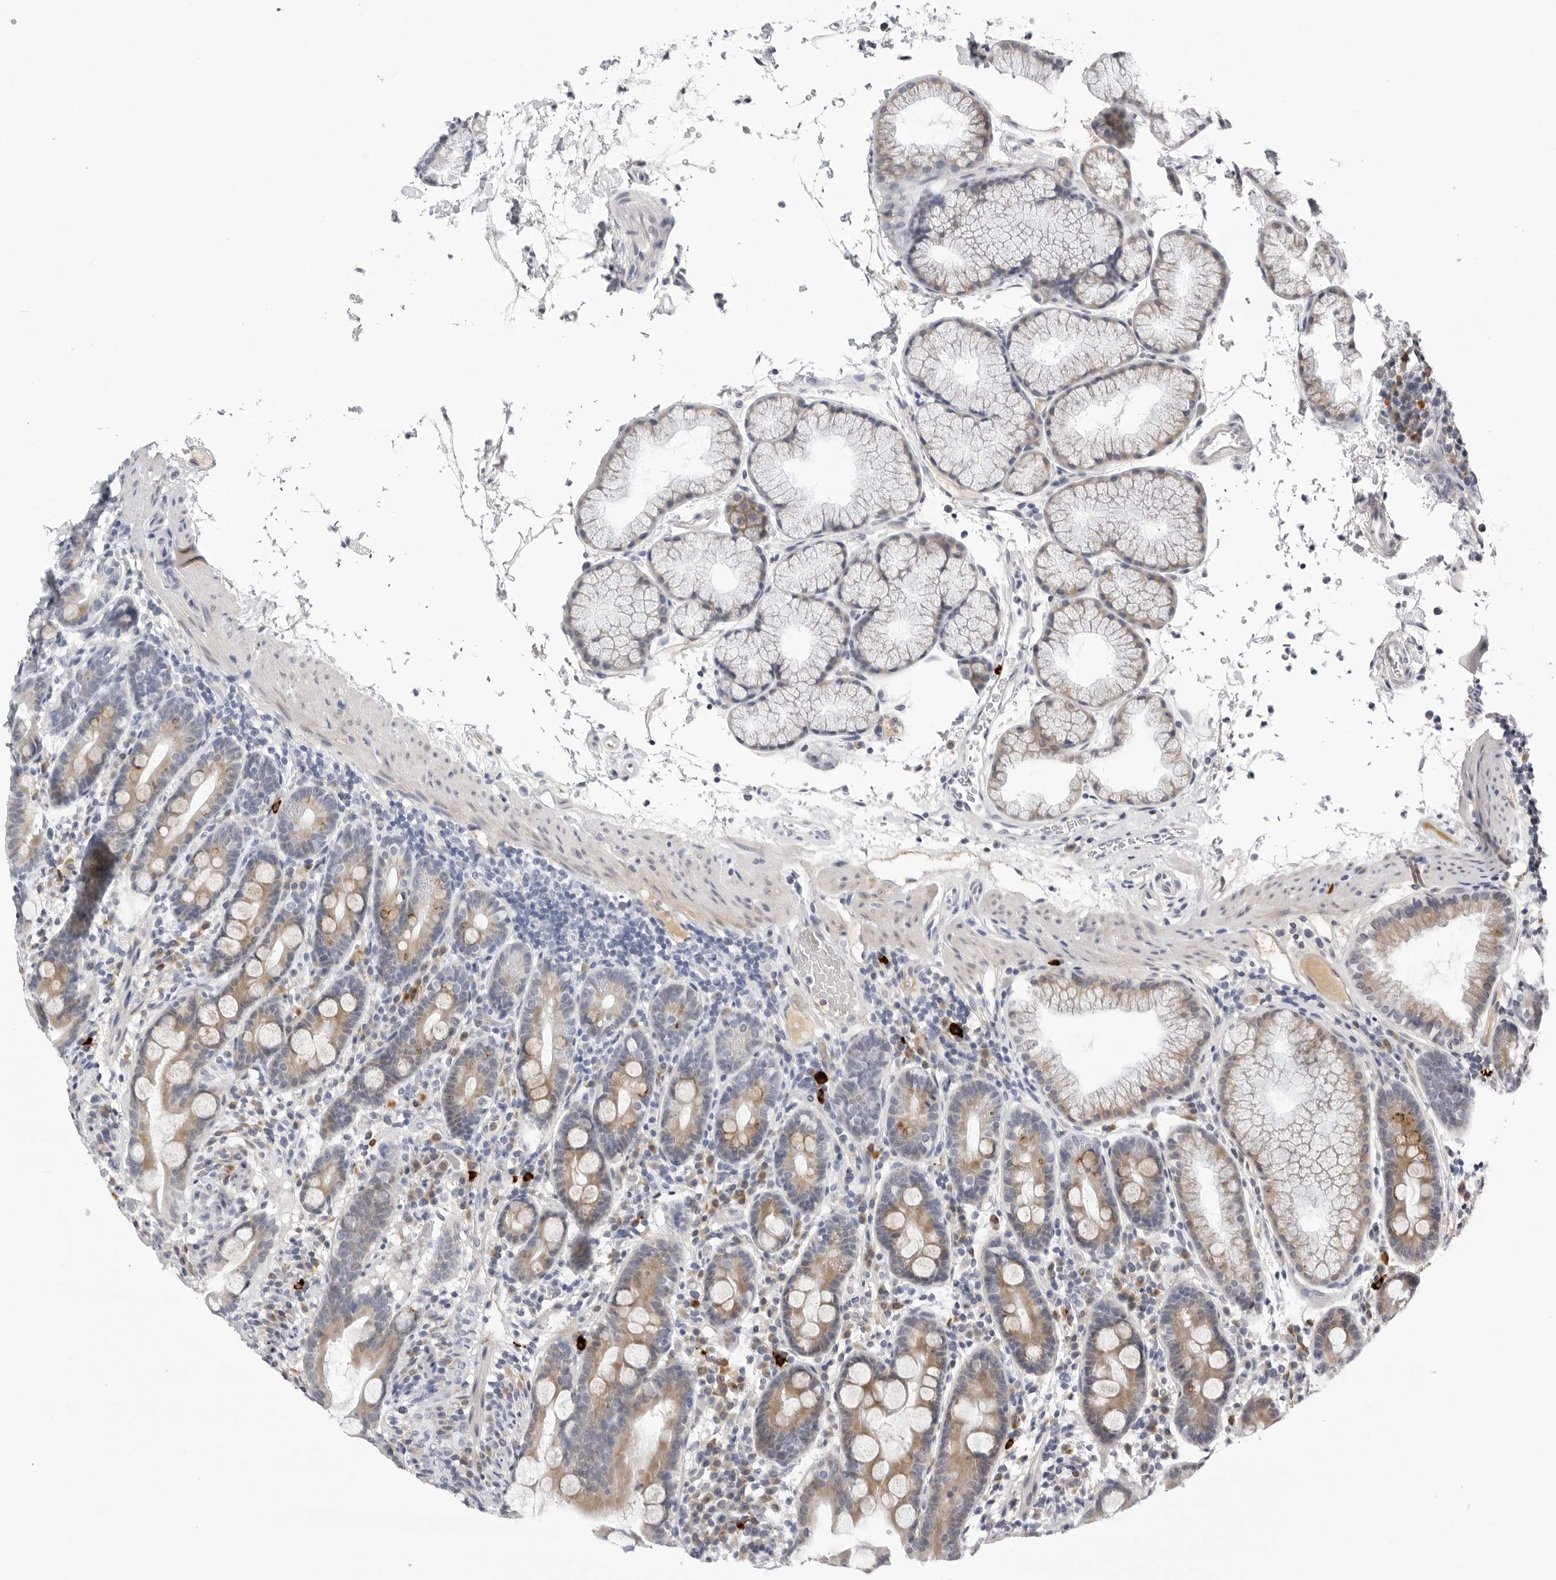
{"staining": {"intensity": "moderate", "quantity": "<25%", "location": "cytoplasmic/membranous"}, "tissue": "duodenum", "cell_type": "Glandular cells", "image_type": "normal", "snomed": [{"axis": "morphology", "description": "Normal tissue, NOS"}, {"axis": "topography", "description": "Duodenum"}], "caption": "Moderate cytoplasmic/membranous expression for a protein is seen in approximately <25% of glandular cells of normal duodenum using immunohistochemistry.", "gene": "ZNF502", "patient": {"sex": "male", "age": 54}}